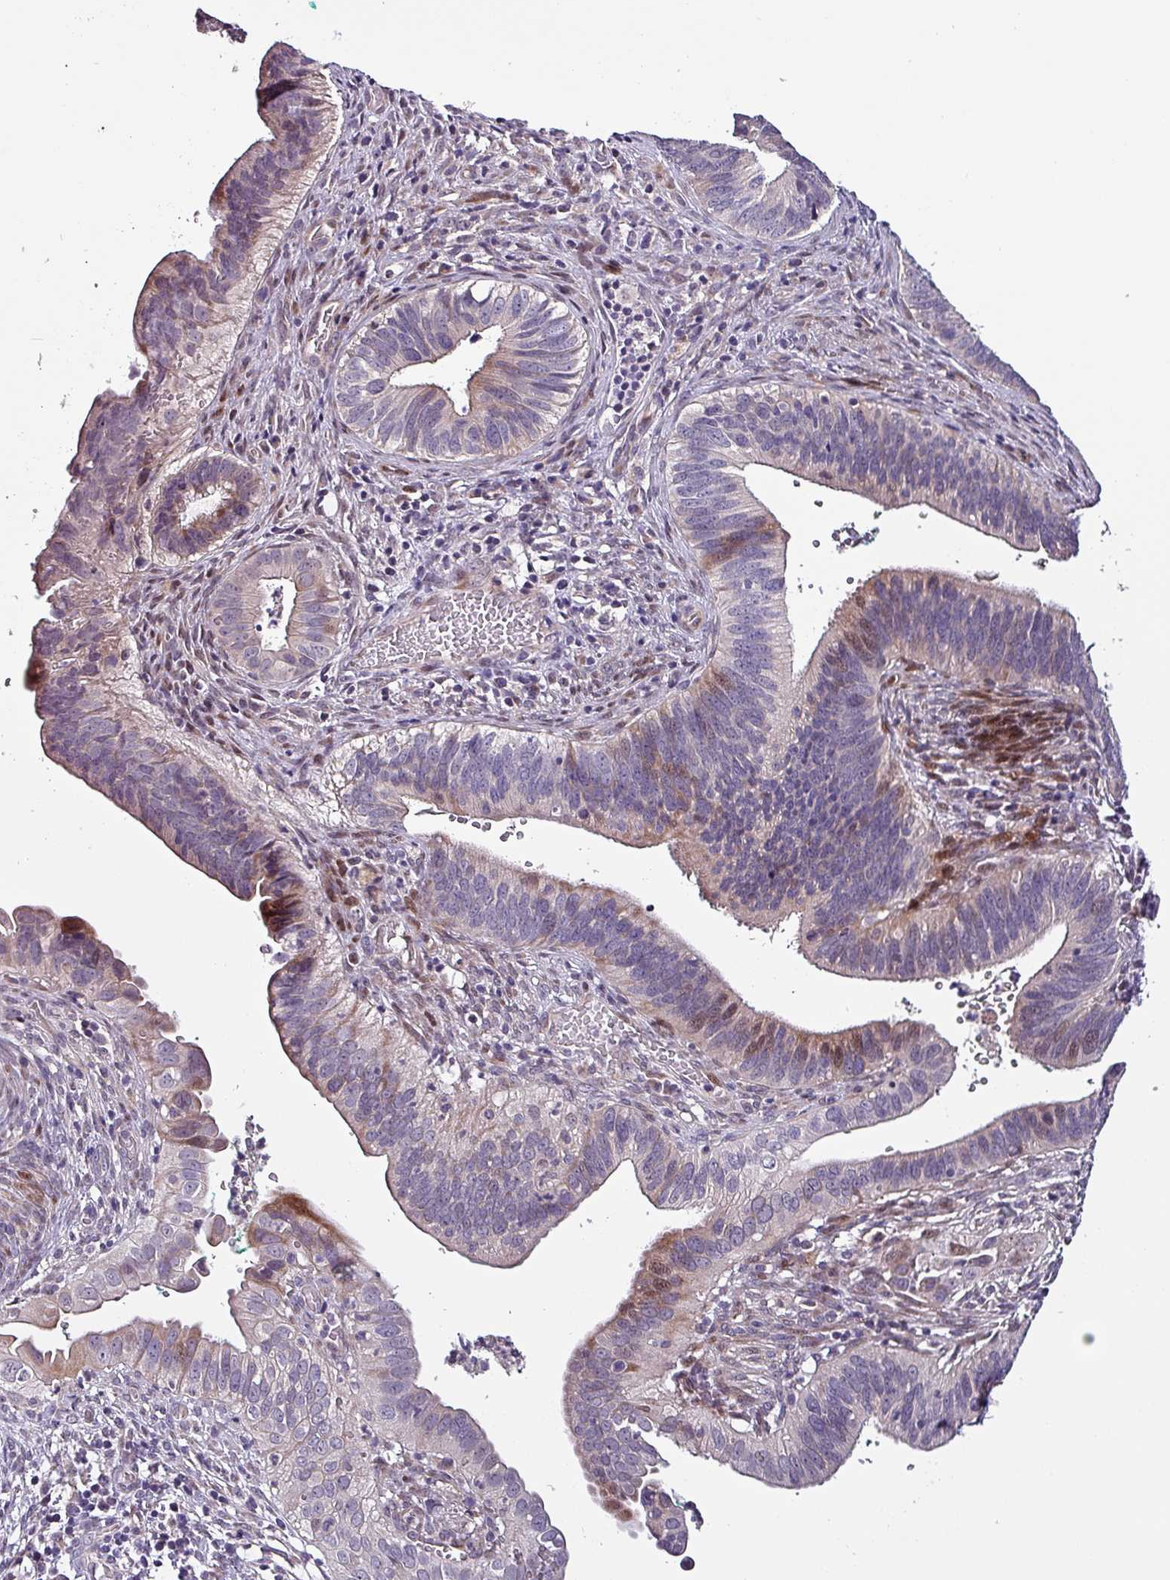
{"staining": {"intensity": "moderate", "quantity": "<25%", "location": "cytoplasmic/membranous,nuclear"}, "tissue": "cervical cancer", "cell_type": "Tumor cells", "image_type": "cancer", "snomed": [{"axis": "morphology", "description": "Adenocarcinoma, NOS"}, {"axis": "topography", "description": "Cervix"}], "caption": "Immunohistochemistry of human cervical cancer reveals low levels of moderate cytoplasmic/membranous and nuclear positivity in about <25% of tumor cells.", "gene": "GRAPL", "patient": {"sex": "female", "age": 42}}